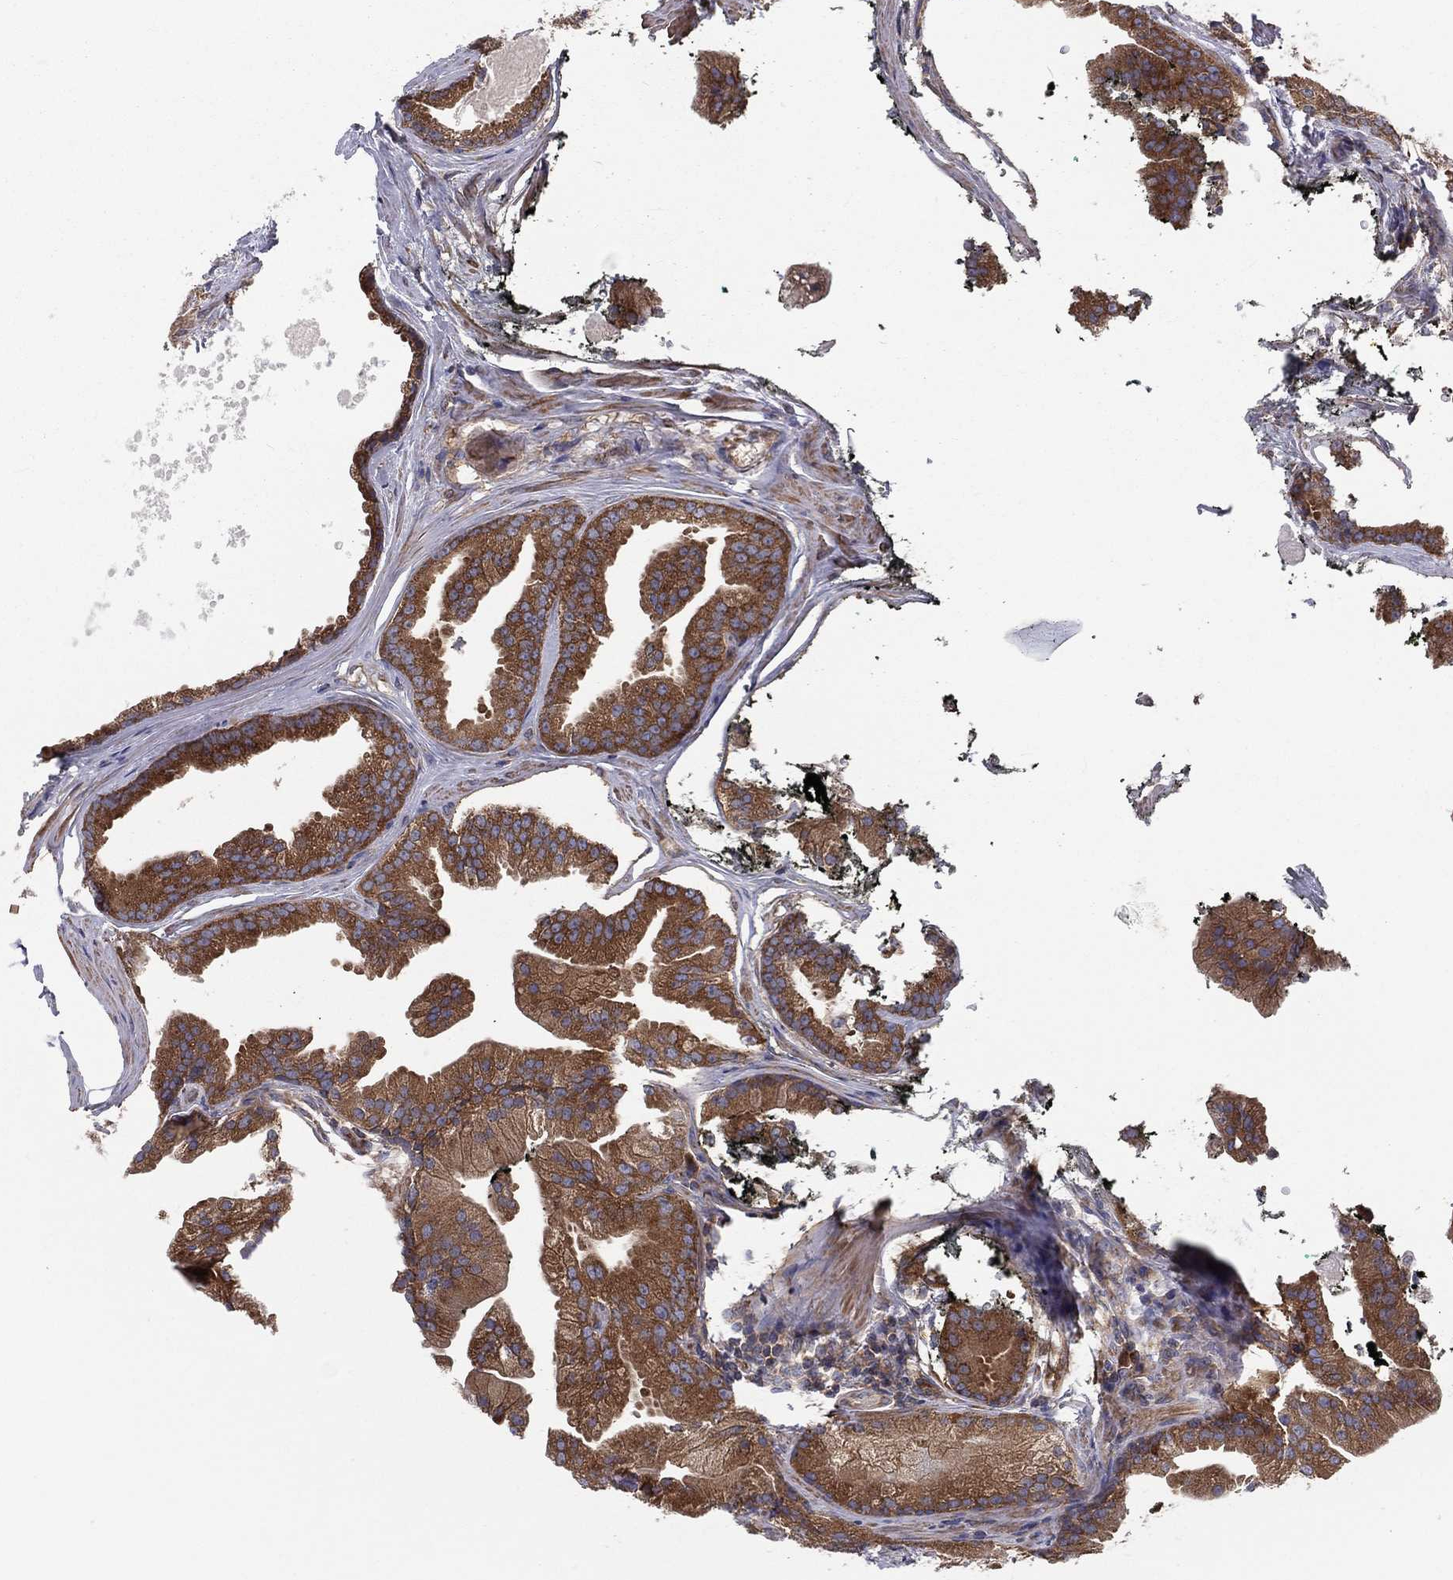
{"staining": {"intensity": "strong", "quantity": ">75%", "location": "cytoplasmic/membranous"}, "tissue": "prostate cancer", "cell_type": "Tumor cells", "image_type": "cancer", "snomed": [{"axis": "morphology", "description": "Adenocarcinoma, NOS"}, {"axis": "morphology", "description": "Adenocarcinoma, High grade"}, {"axis": "topography", "description": "Prostate"}], "caption": "Strong cytoplasmic/membranous expression for a protein is present in about >75% of tumor cells of prostate cancer using immunohistochemistry.", "gene": "EIF2B5", "patient": {"sex": "male", "age": 64}}